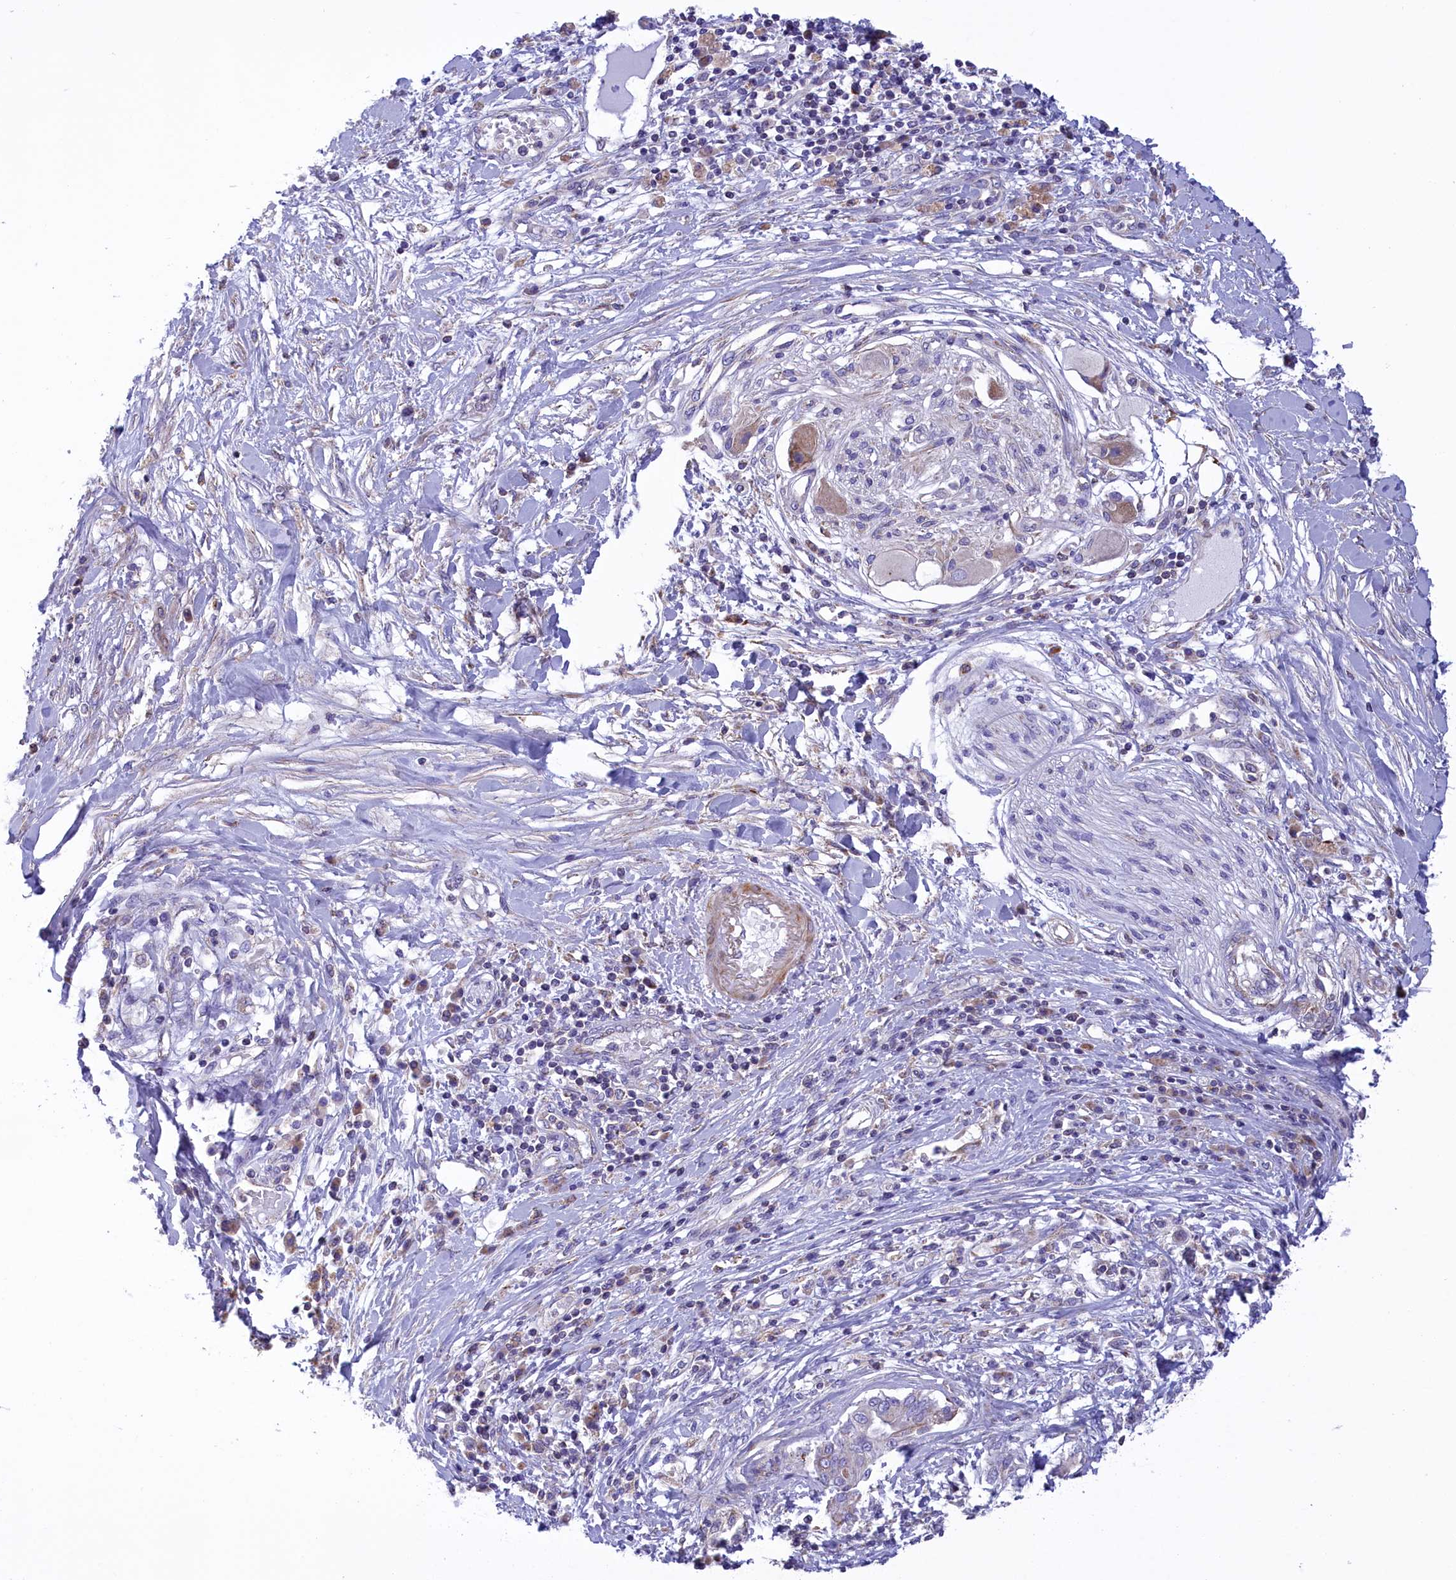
{"staining": {"intensity": "negative", "quantity": "none", "location": "none"}, "tissue": "pancreatic cancer", "cell_type": "Tumor cells", "image_type": "cancer", "snomed": [{"axis": "morphology", "description": "Adenocarcinoma, NOS"}, {"axis": "topography", "description": "Pancreas"}], "caption": "High magnification brightfield microscopy of pancreatic cancer stained with DAB (3,3'-diaminobenzidine) (brown) and counterstained with hematoxylin (blue): tumor cells show no significant positivity. (Brightfield microscopy of DAB immunohistochemistry at high magnification).", "gene": "CORO7-PAM16", "patient": {"sex": "female", "age": 56}}